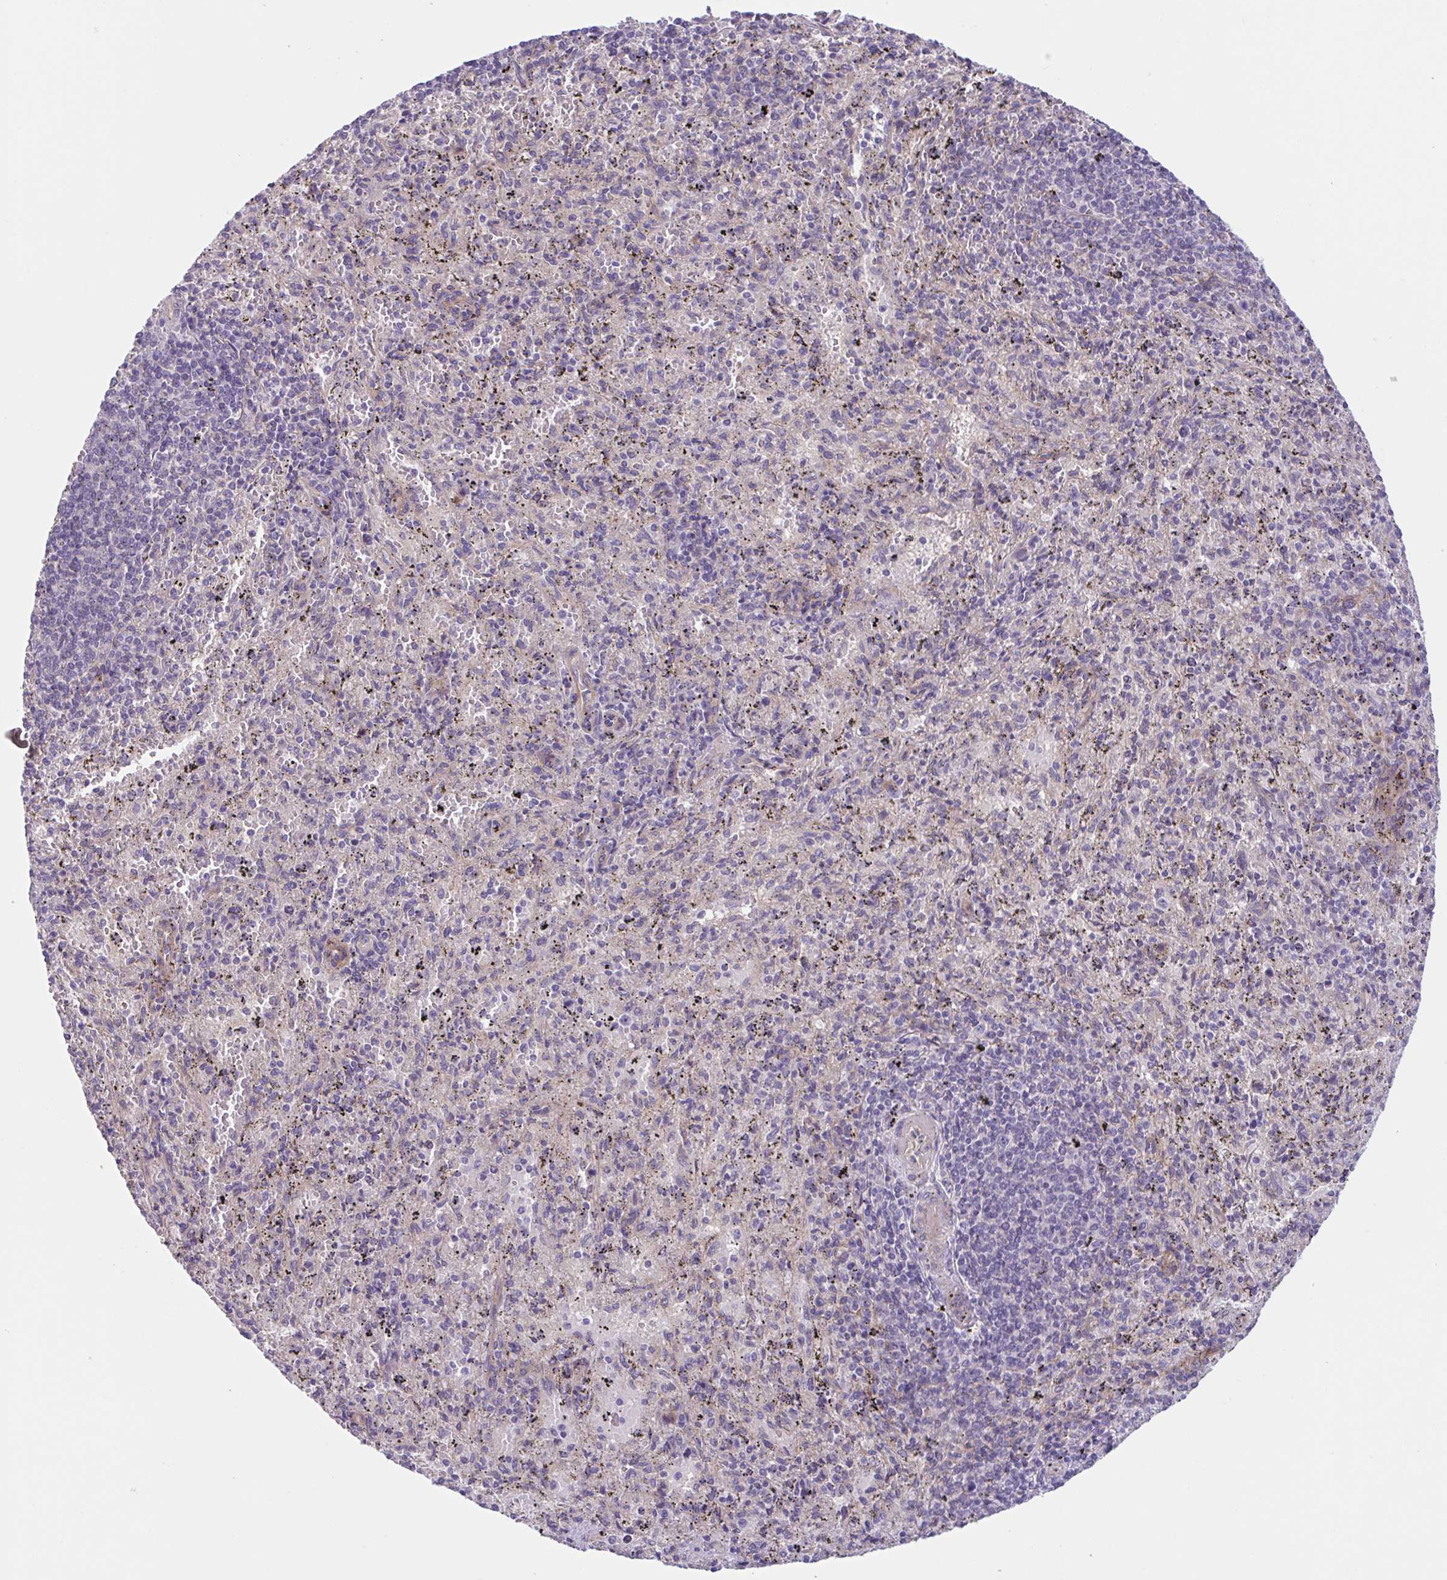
{"staining": {"intensity": "negative", "quantity": "none", "location": "none"}, "tissue": "spleen", "cell_type": "Cells in red pulp", "image_type": "normal", "snomed": [{"axis": "morphology", "description": "Normal tissue, NOS"}, {"axis": "topography", "description": "Spleen"}], "caption": "Immunohistochemical staining of benign spleen demonstrates no significant positivity in cells in red pulp. (DAB (3,3'-diaminobenzidine) immunohistochemistry, high magnification).", "gene": "TTC7B", "patient": {"sex": "male", "age": 57}}